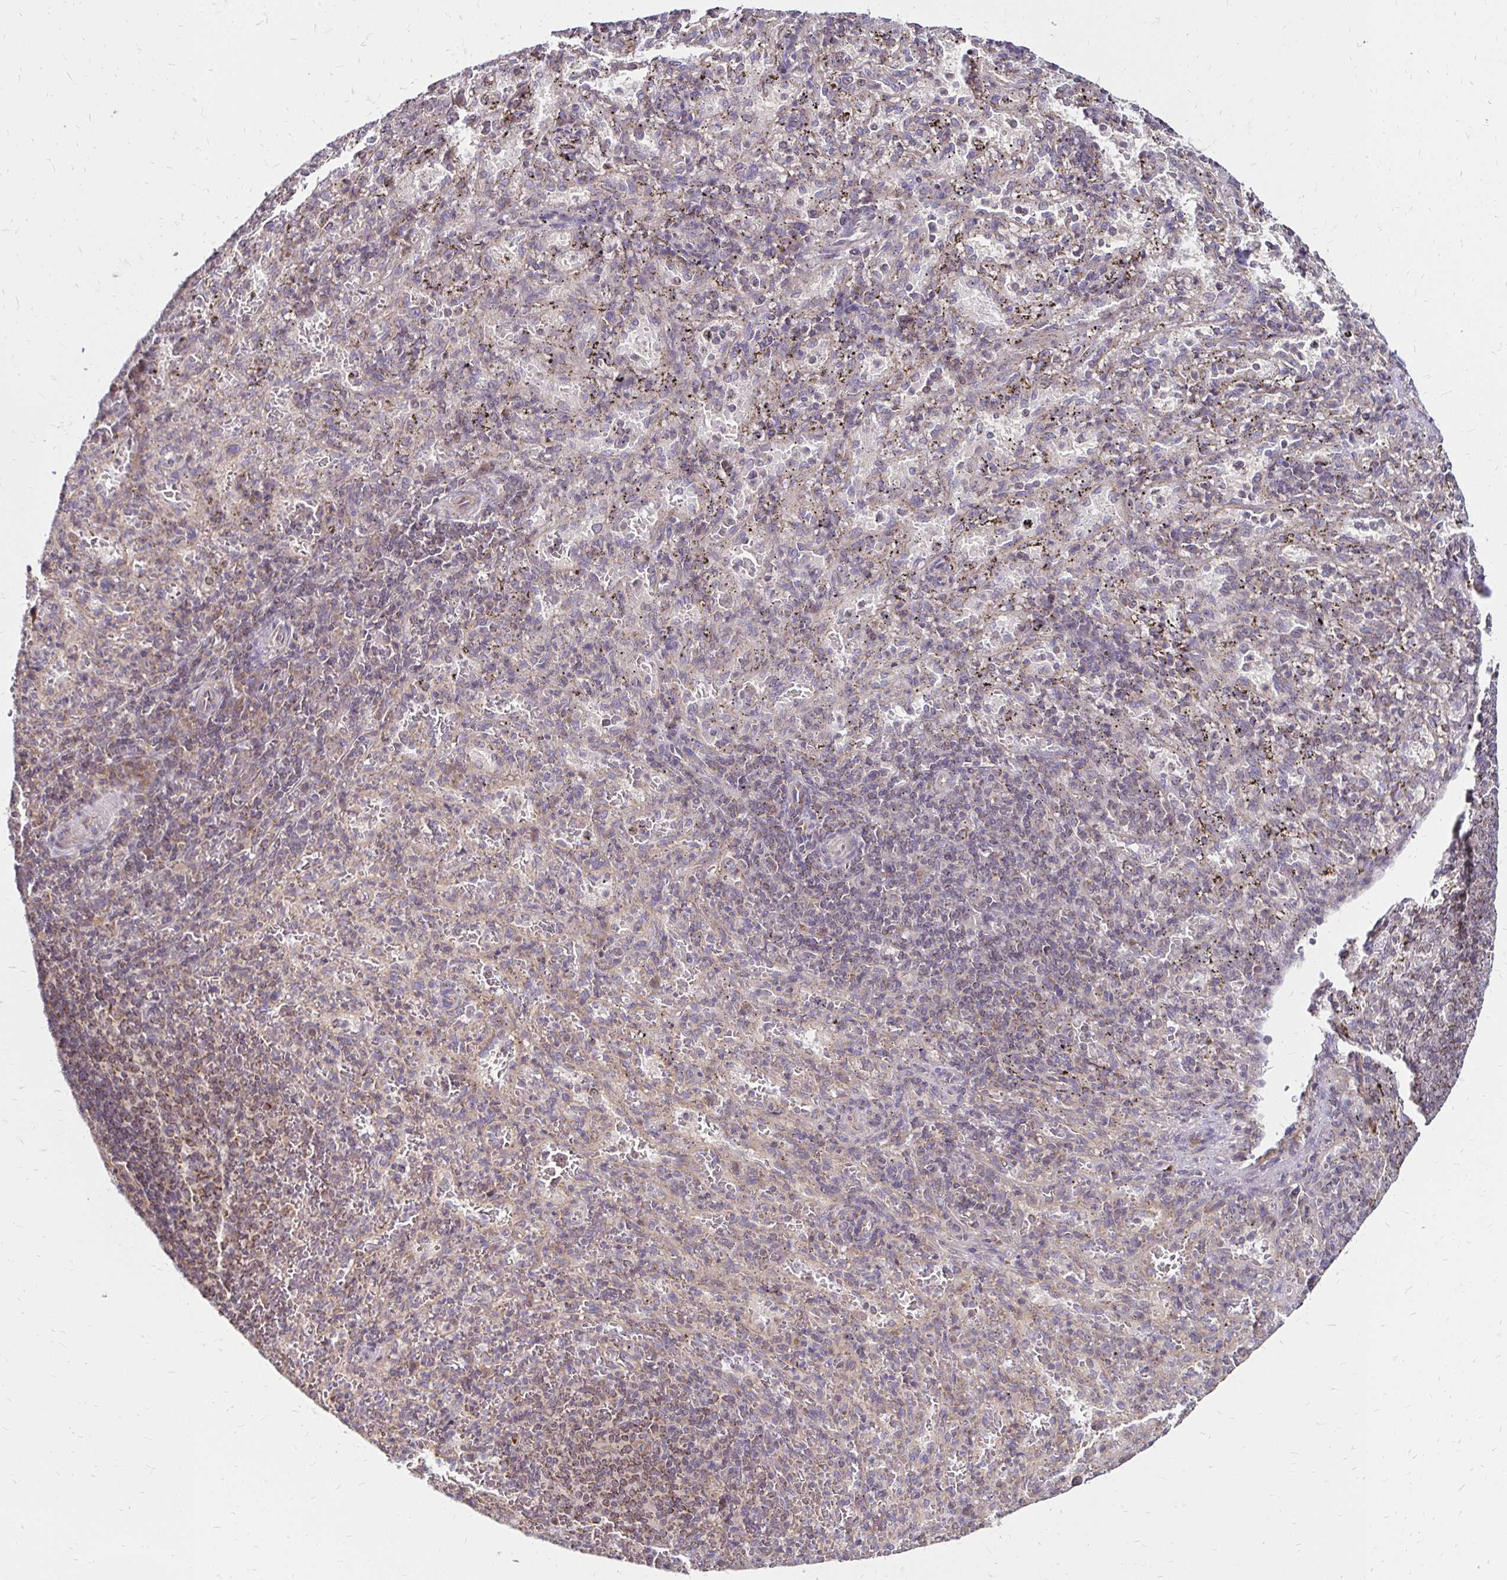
{"staining": {"intensity": "weak", "quantity": "25%-75%", "location": "cytoplasmic/membranous"}, "tissue": "spleen", "cell_type": "Cells in red pulp", "image_type": "normal", "snomed": [{"axis": "morphology", "description": "Normal tissue, NOS"}, {"axis": "topography", "description": "Spleen"}], "caption": "Immunohistochemistry of unremarkable spleen reveals low levels of weak cytoplasmic/membranous staining in approximately 25%-75% of cells in red pulp.", "gene": "ZW10", "patient": {"sex": "male", "age": 57}}